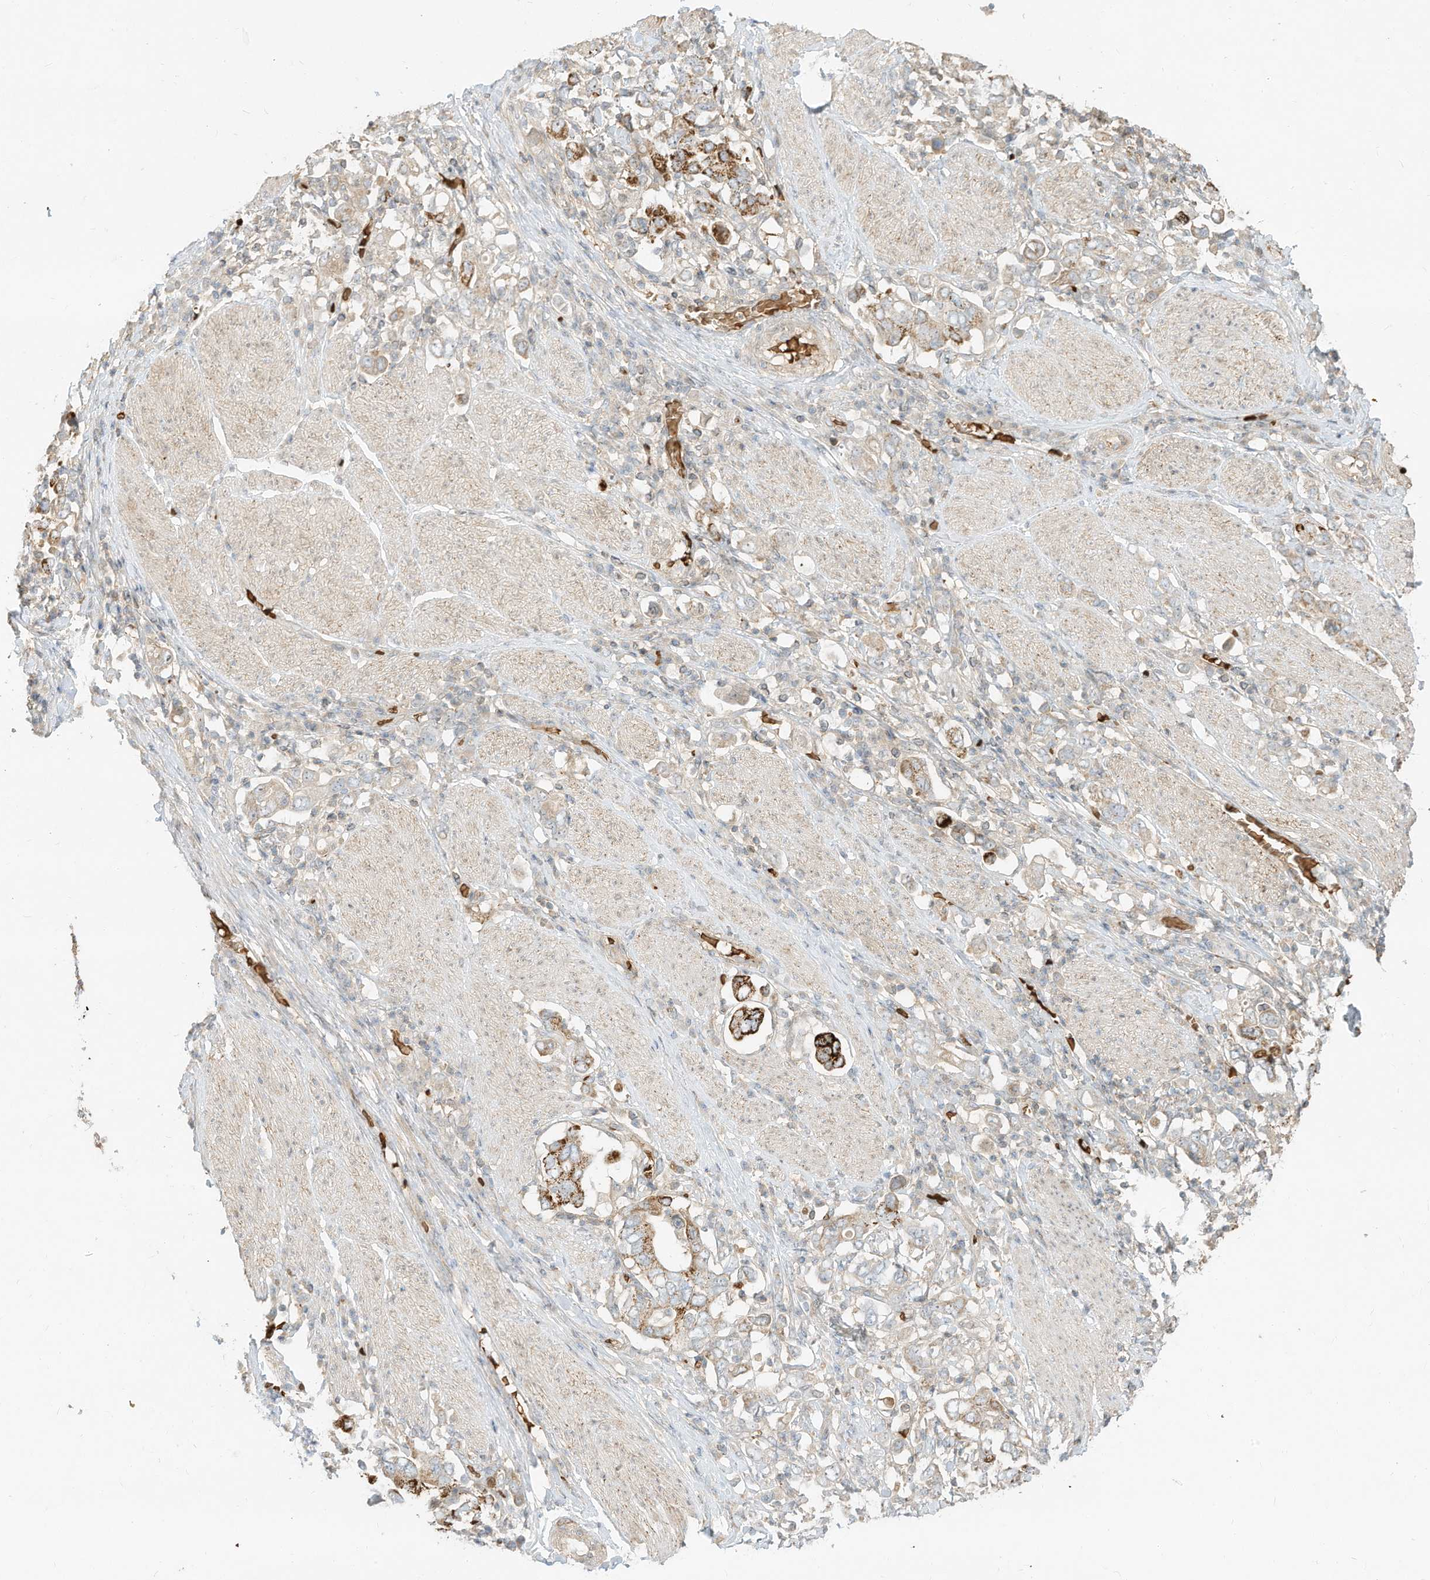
{"staining": {"intensity": "strong", "quantity": "<25%", "location": "cytoplasmic/membranous"}, "tissue": "stomach cancer", "cell_type": "Tumor cells", "image_type": "cancer", "snomed": [{"axis": "morphology", "description": "Adenocarcinoma, NOS"}, {"axis": "topography", "description": "Stomach, upper"}], "caption": "DAB immunohistochemical staining of adenocarcinoma (stomach) displays strong cytoplasmic/membranous protein expression in about <25% of tumor cells. The protein is shown in brown color, while the nuclei are stained blue.", "gene": "OFD1", "patient": {"sex": "male", "age": 62}}